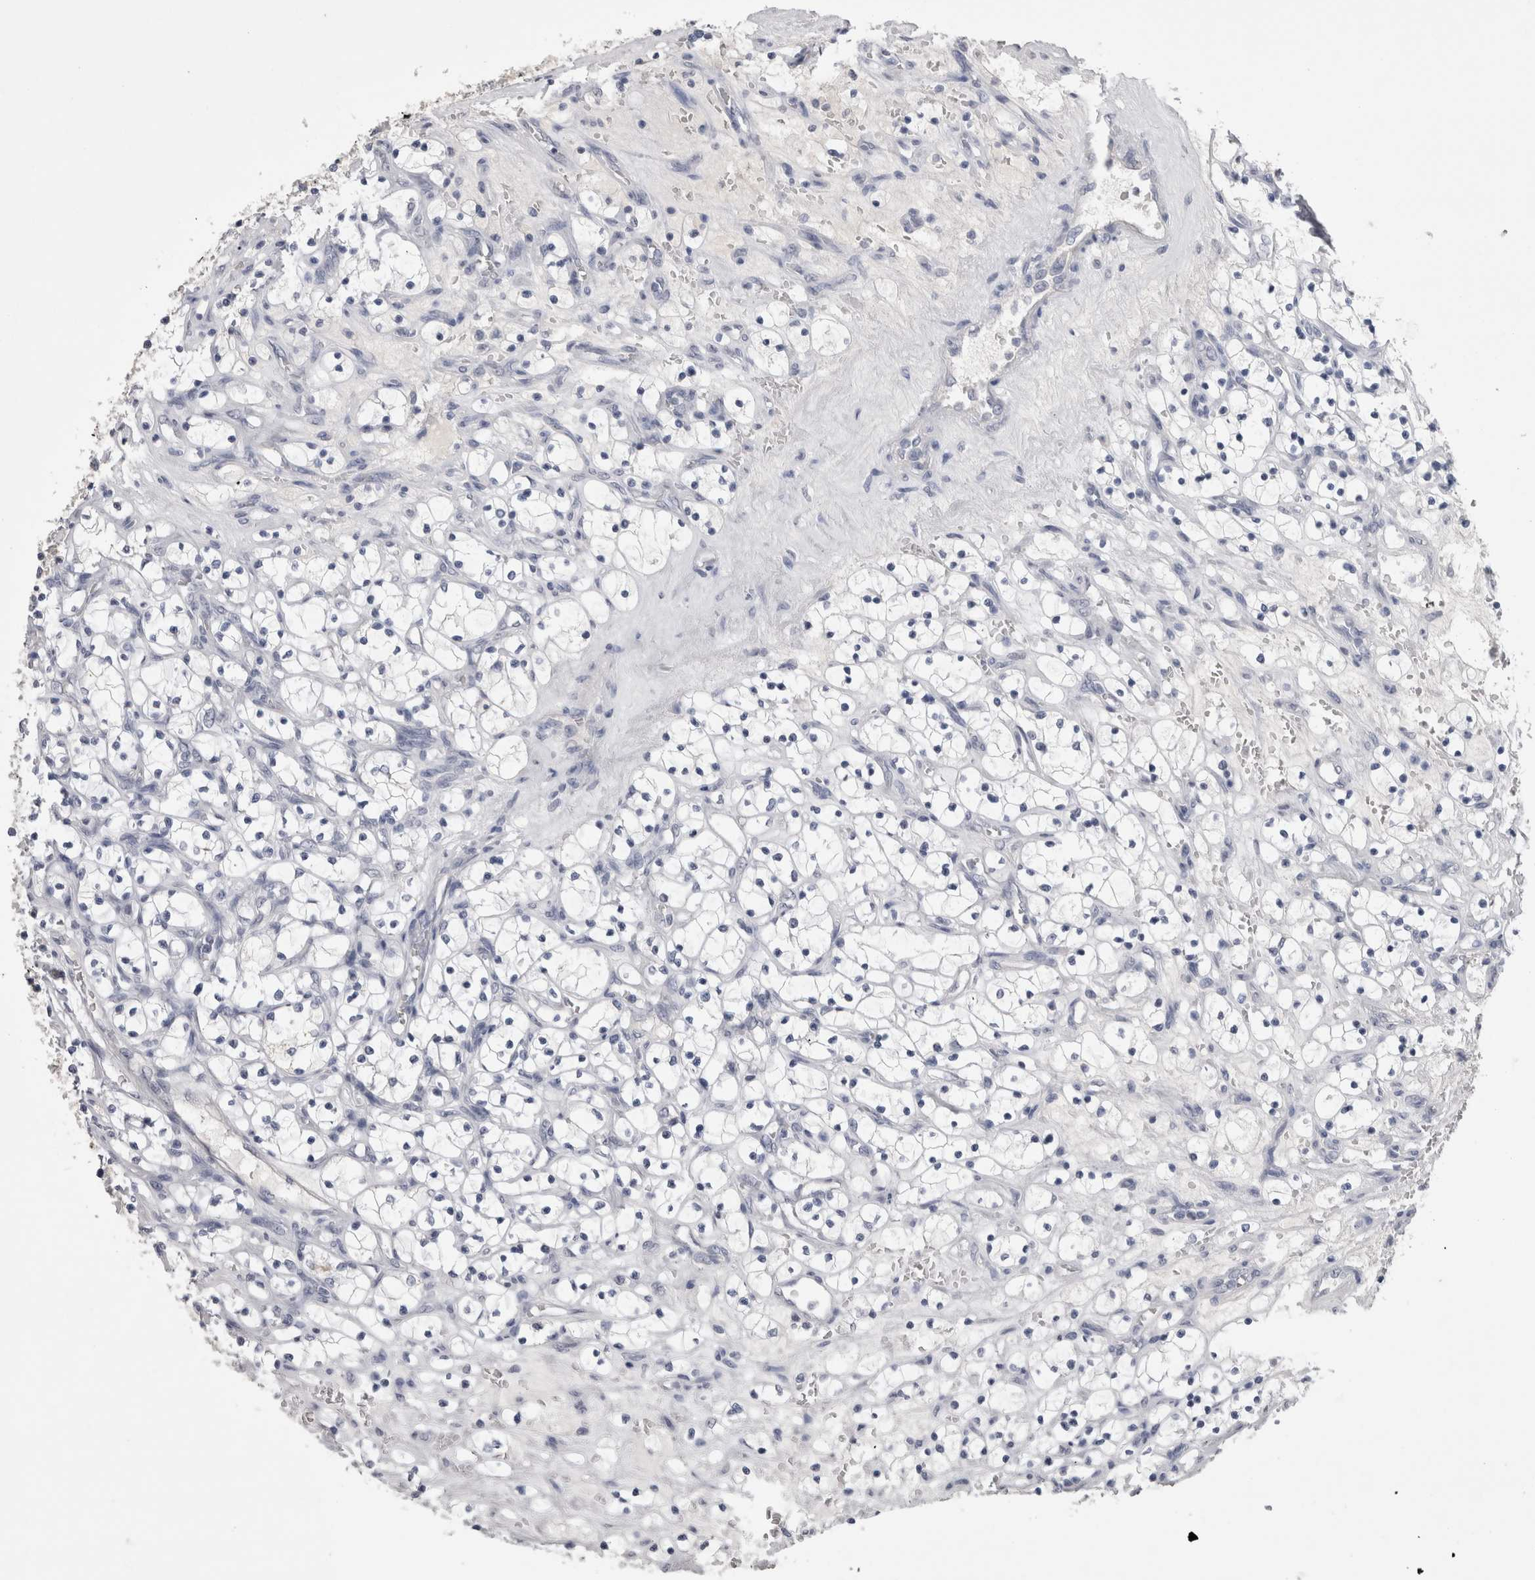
{"staining": {"intensity": "negative", "quantity": "none", "location": "none"}, "tissue": "renal cancer", "cell_type": "Tumor cells", "image_type": "cancer", "snomed": [{"axis": "morphology", "description": "Adenocarcinoma, NOS"}, {"axis": "topography", "description": "Kidney"}], "caption": "IHC histopathology image of adenocarcinoma (renal) stained for a protein (brown), which exhibits no staining in tumor cells.", "gene": "CDHR5", "patient": {"sex": "female", "age": 69}}